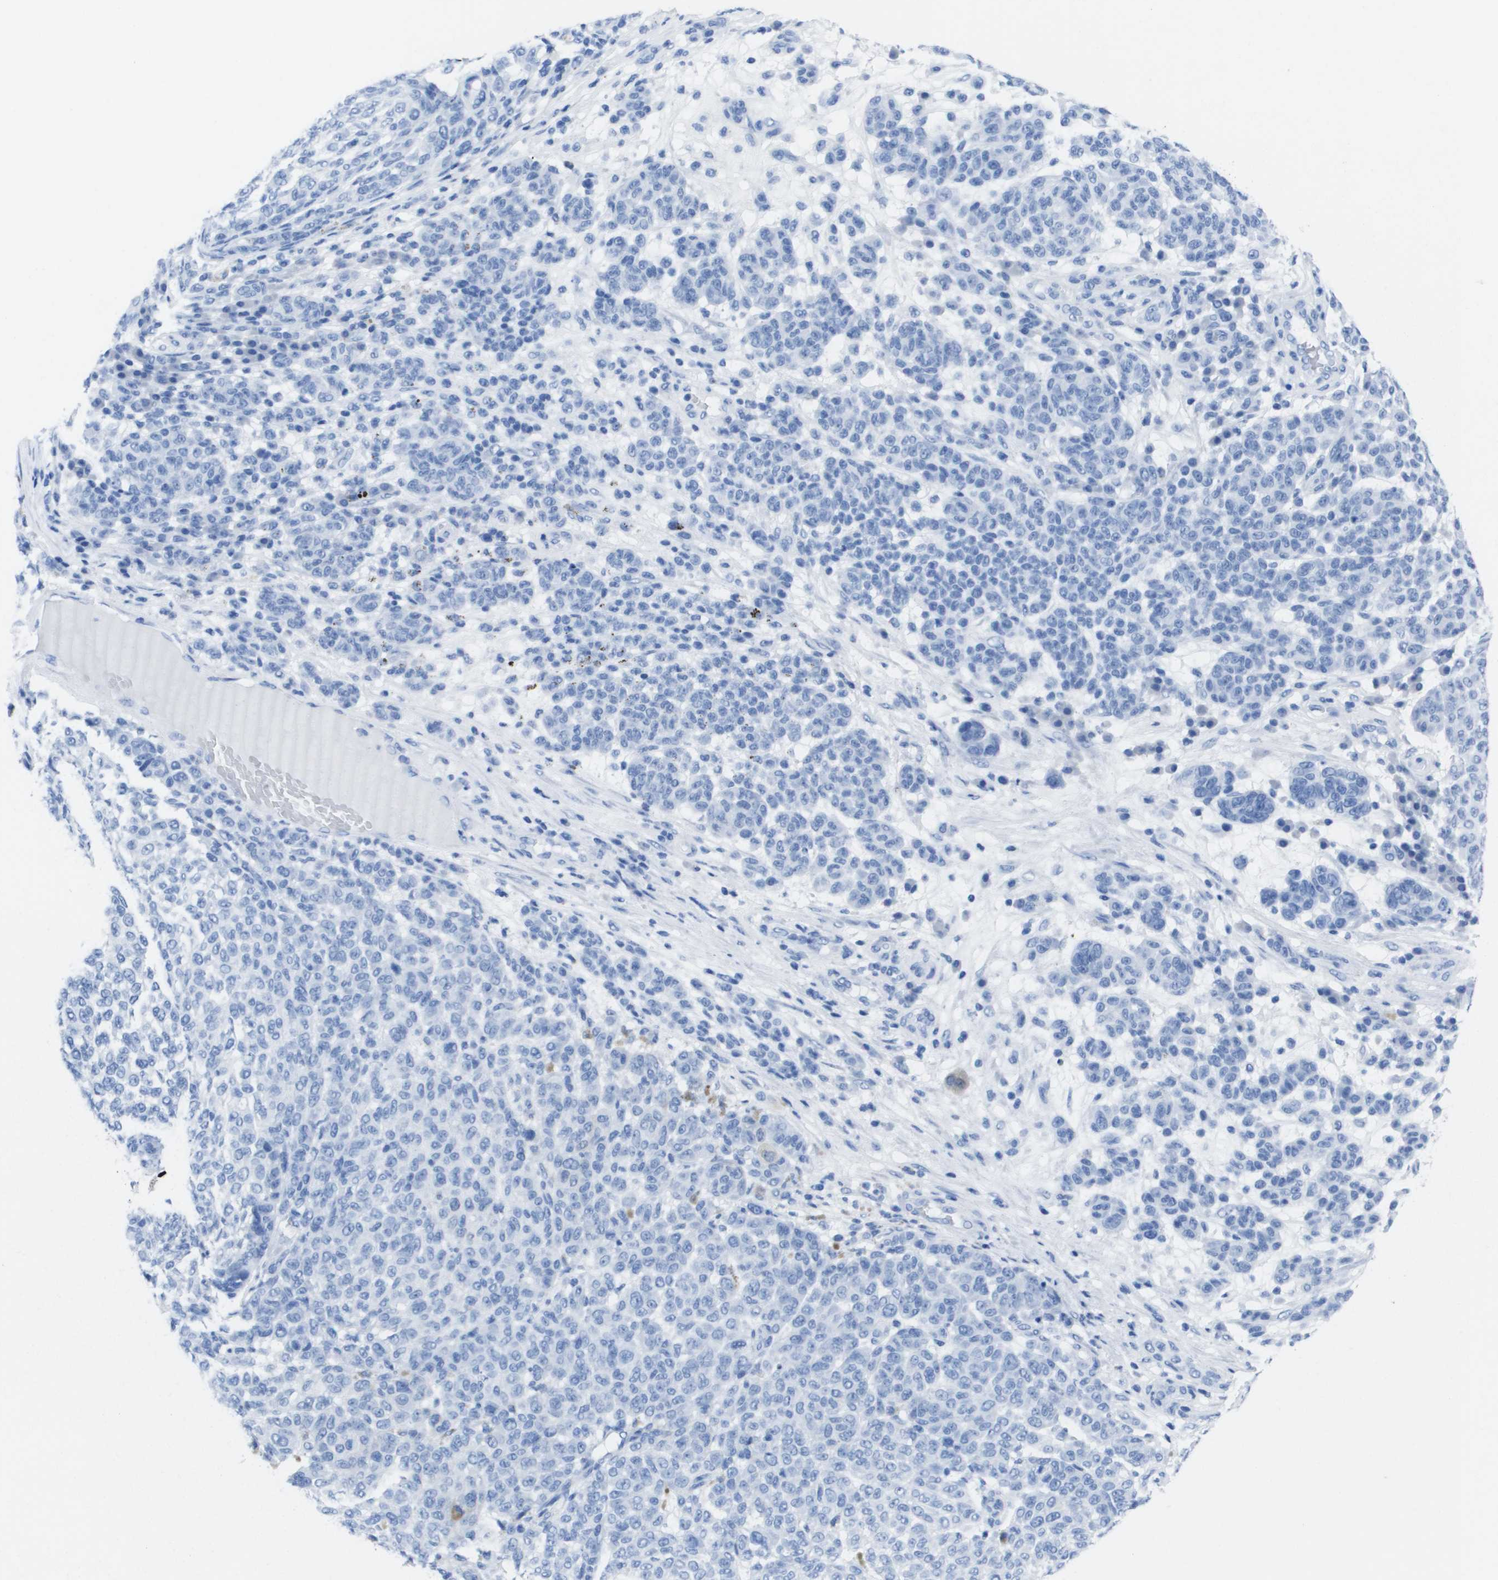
{"staining": {"intensity": "negative", "quantity": "none", "location": "none"}, "tissue": "melanoma", "cell_type": "Tumor cells", "image_type": "cancer", "snomed": [{"axis": "morphology", "description": "Malignant melanoma, NOS"}, {"axis": "topography", "description": "Skin"}], "caption": "This is a image of IHC staining of melanoma, which shows no staining in tumor cells. (DAB IHC, high magnification).", "gene": "KCNA3", "patient": {"sex": "male", "age": 59}}